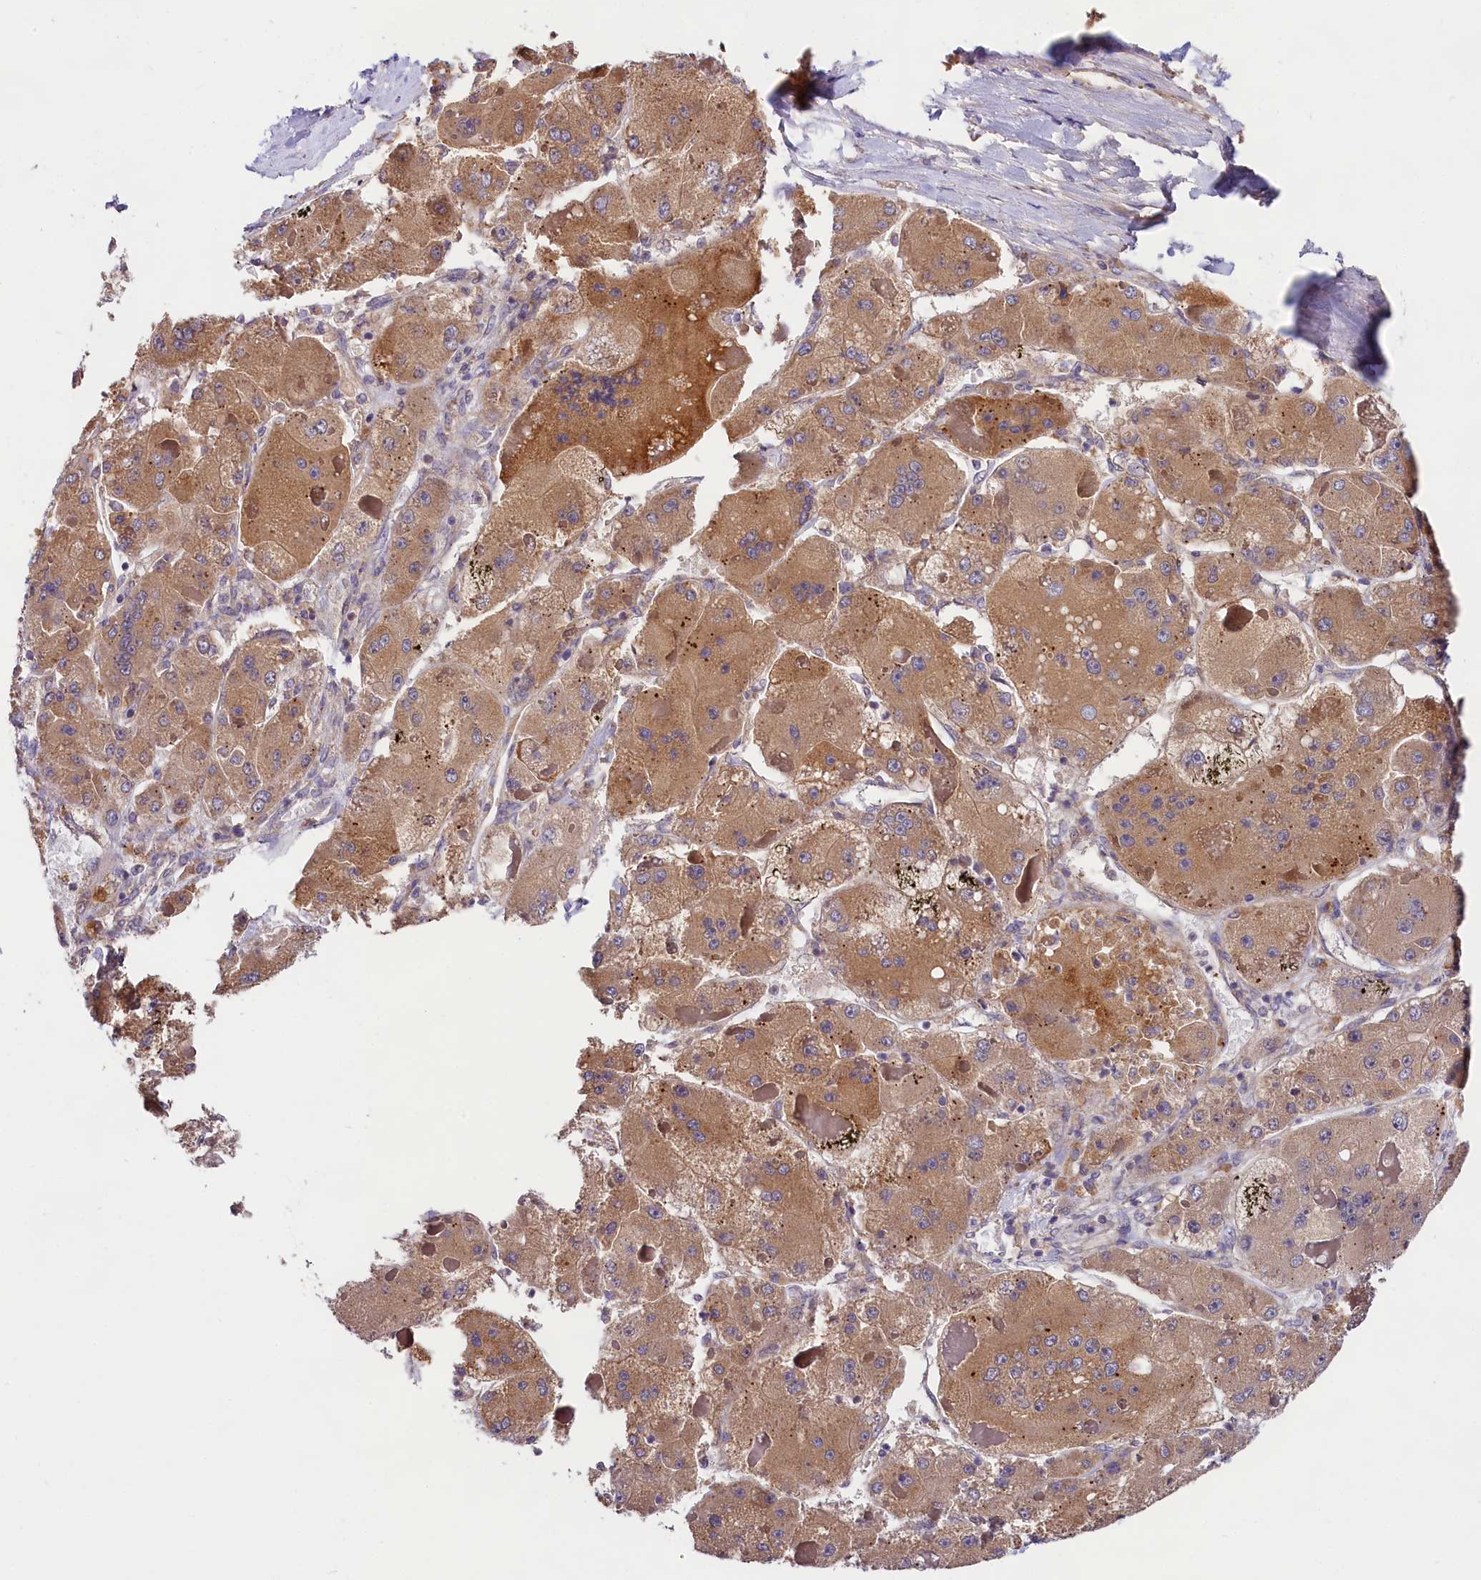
{"staining": {"intensity": "moderate", "quantity": "25%-75%", "location": "cytoplasmic/membranous"}, "tissue": "liver cancer", "cell_type": "Tumor cells", "image_type": "cancer", "snomed": [{"axis": "morphology", "description": "Carcinoma, Hepatocellular, NOS"}, {"axis": "topography", "description": "Liver"}], "caption": "Protein analysis of liver cancer tissue demonstrates moderate cytoplasmic/membranous positivity in approximately 25%-75% of tumor cells. The protein is shown in brown color, while the nuclei are stained blue.", "gene": "SPG11", "patient": {"sex": "female", "age": 73}}